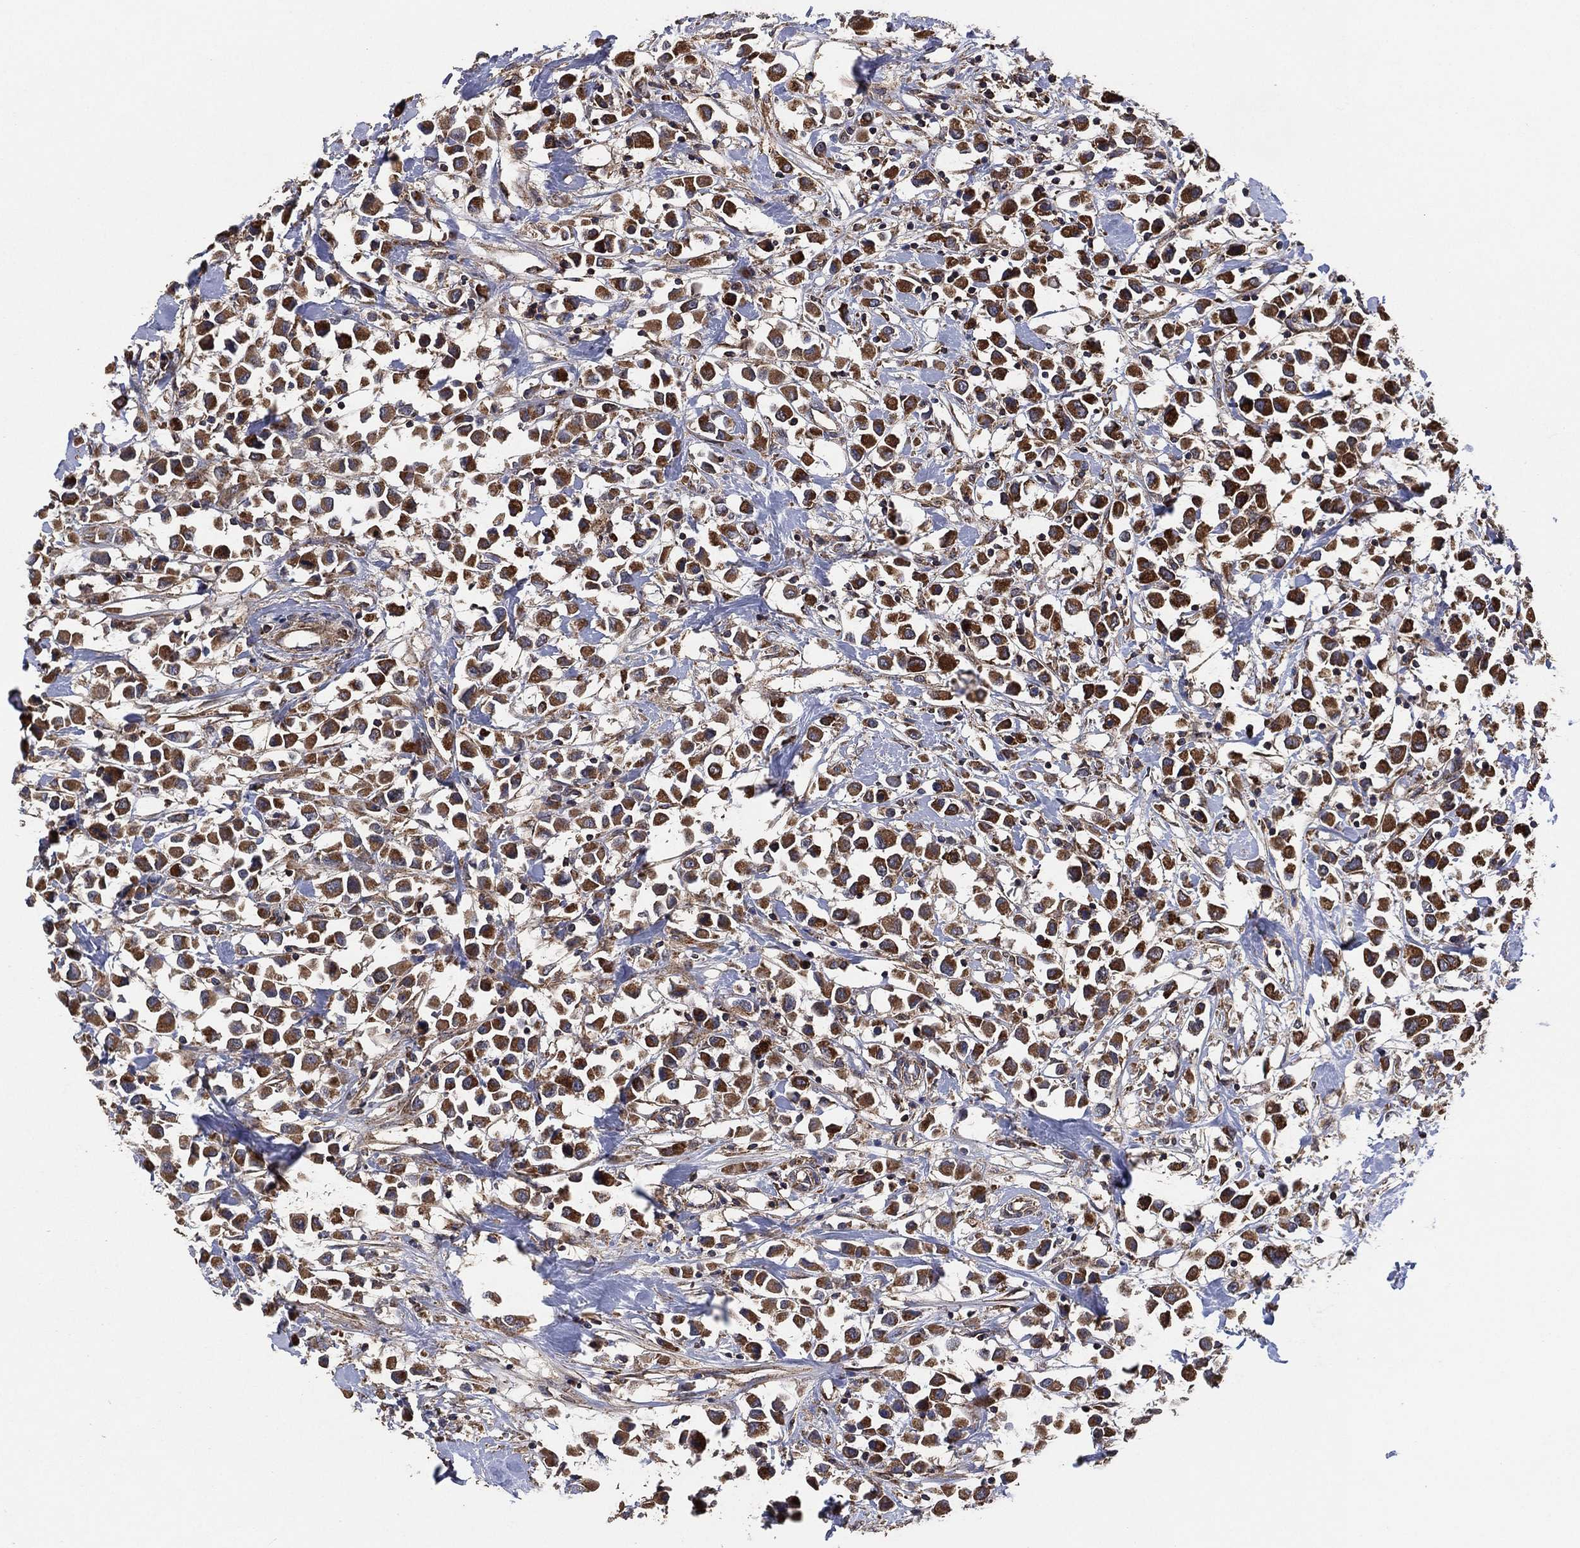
{"staining": {"intensity": "strong", "quantity": "25%-75%", "location": "cytoplasmic/membranous"}, "tissue": "breast cancer", "cell_type": "Tumor cells", "image_type": "cancer", "snomed": [{"axis": "morphology", "description": "Duct carcinoma"}, {"axis": "topography", "description": "Breast"}], "caption": "Immunohistochemical staining of human intraductal carcinoma (breast) demonstrates high levels of strong cytoplasmic/membranous staining in about 25%-75% of tumor cells.", "gene": "LIMD1", "patient": {"sex": "female", "age": 61}}